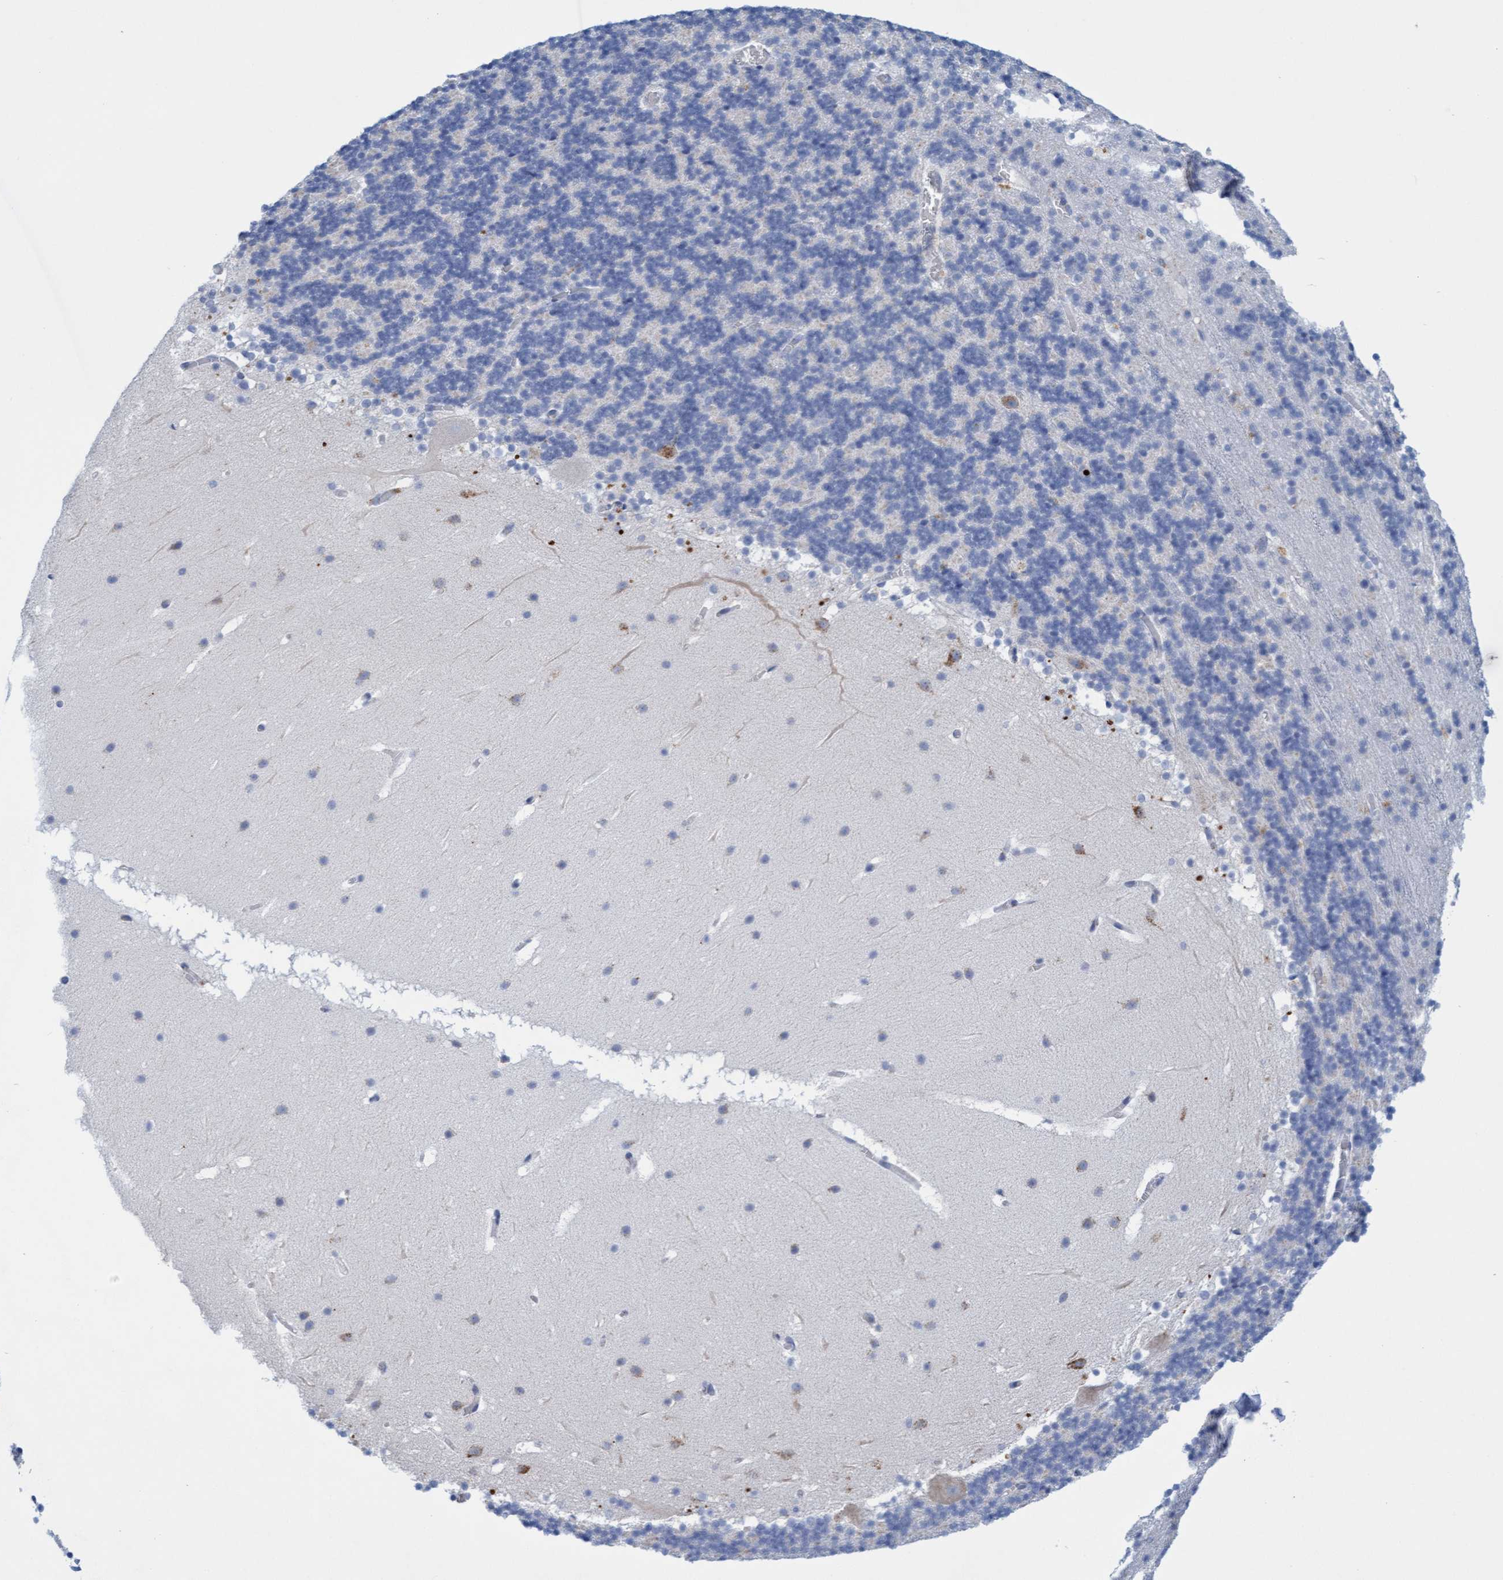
{"staining": {"intensity": "negative", "quantity": "none", "location": "none"}, "tissue": "cerebellum", "cell_type": "Cells in granular layer", "image_type": "normal", "snomed": [{"axis": "morphology", "description": "Normal tissue, NOS"}, {"axis": "topography", "description": "Cerebellum"}], "caption": "The histopathology image reveals no significant staining in cells in granular layer of cerebellum. (Immunohistochemistry (ihc), brightfield microscopy, high magnification).", "gene": "SGSH", "patient": {"sex": "male", "age": 45}}